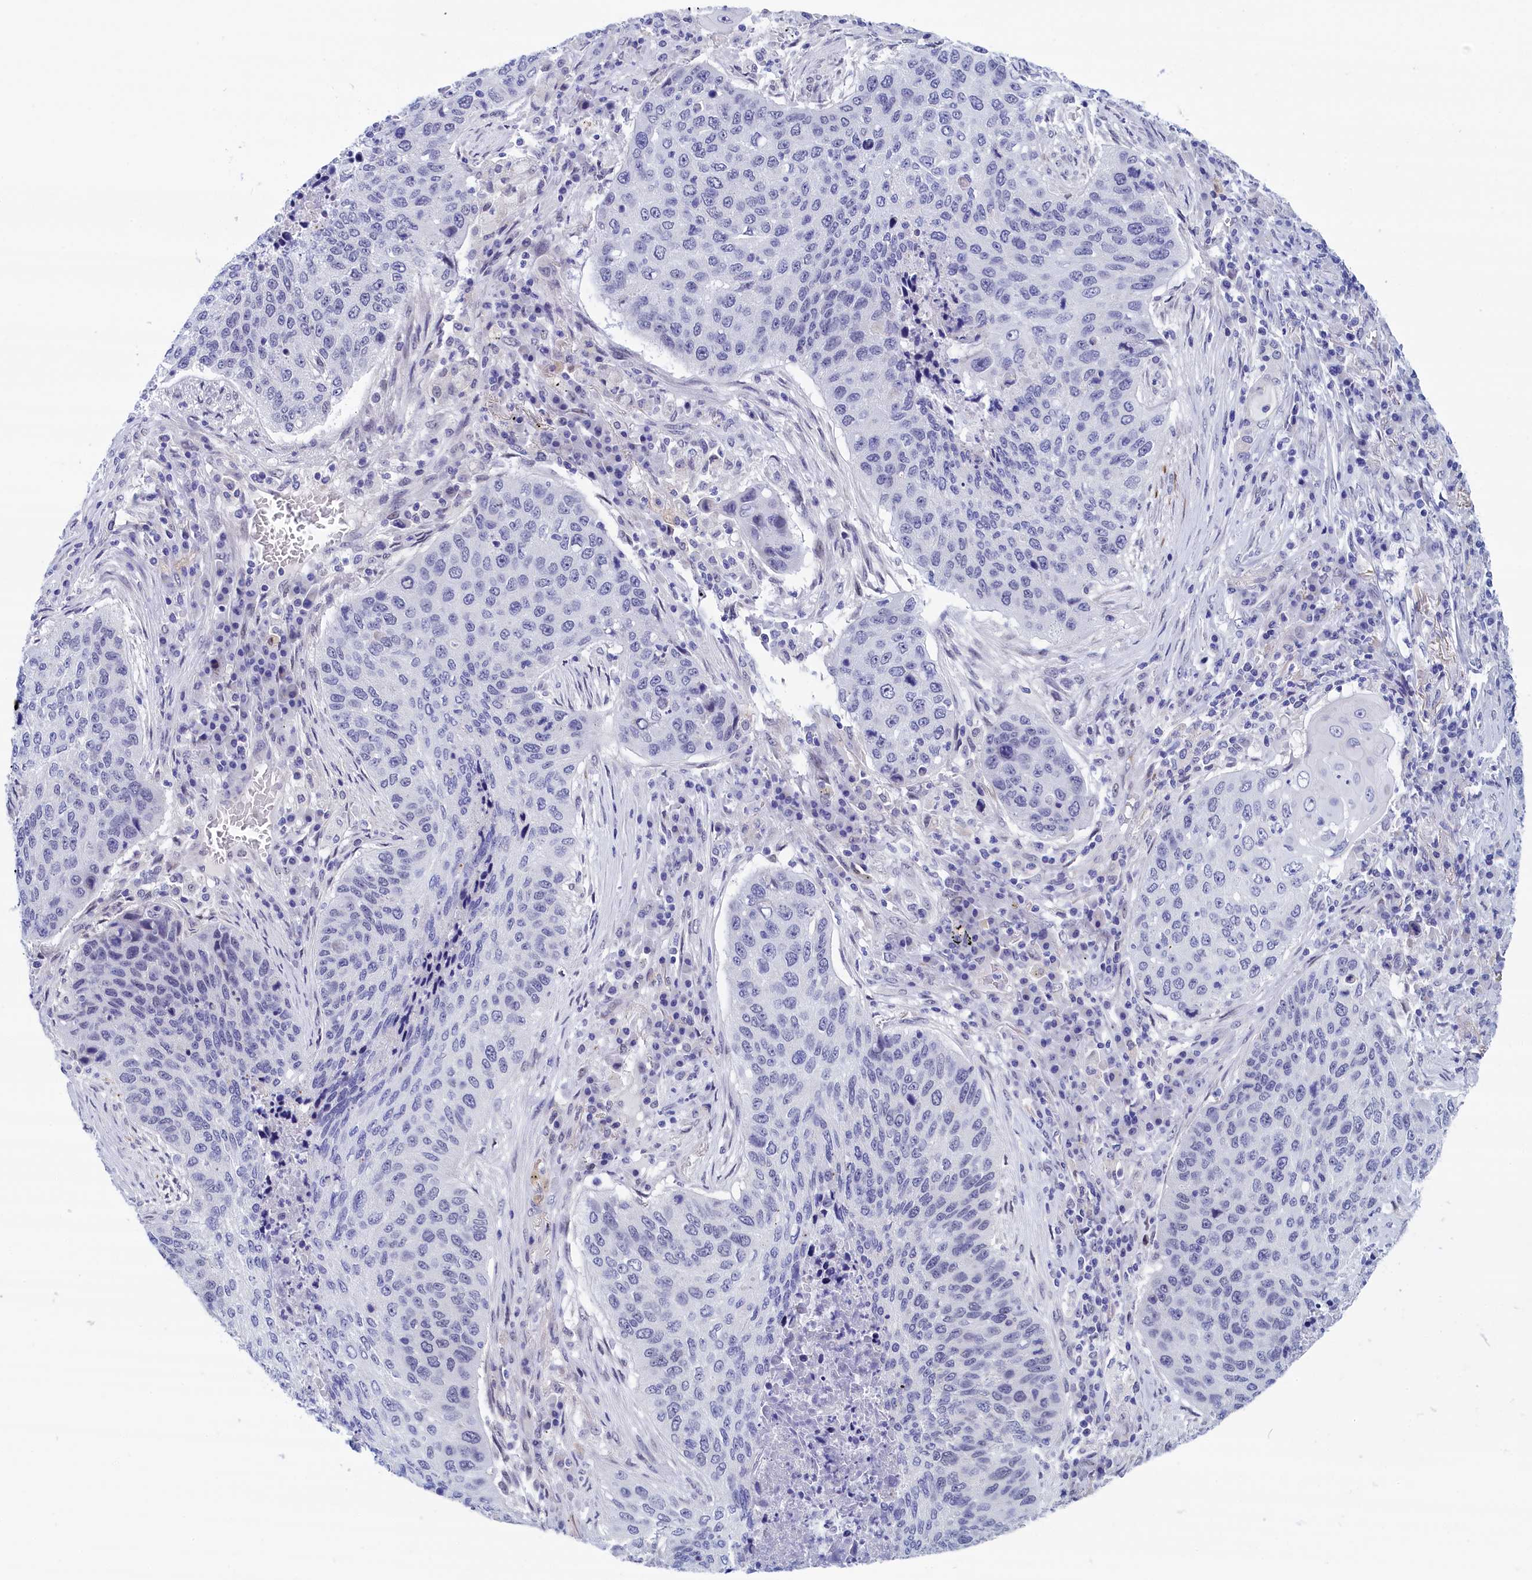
{"staining": {"intensity": "negative", "quantity": "none", "location": "none"}, "tissue": "lung cancer", "cell_type": "Tumor cells", "image_type": "cancer", "snomed": [{"axis": "morphology", "description": "Squamous cell carcinoma, NOS"}, {"axis": "topography", "description": "Lung"}], "caption": "Immunohistochemistry (IHC) micrograph of neoplastic tissue: lung cancer stained with DAB (3,3'-diaminobenzidine) demonstrates no significant protein expression in tumor cells. (DAB immunohistochemistry with hematoxylin counter stain).", "gene": "WDR83", "patient": {"sex": "female", "age": 63}}